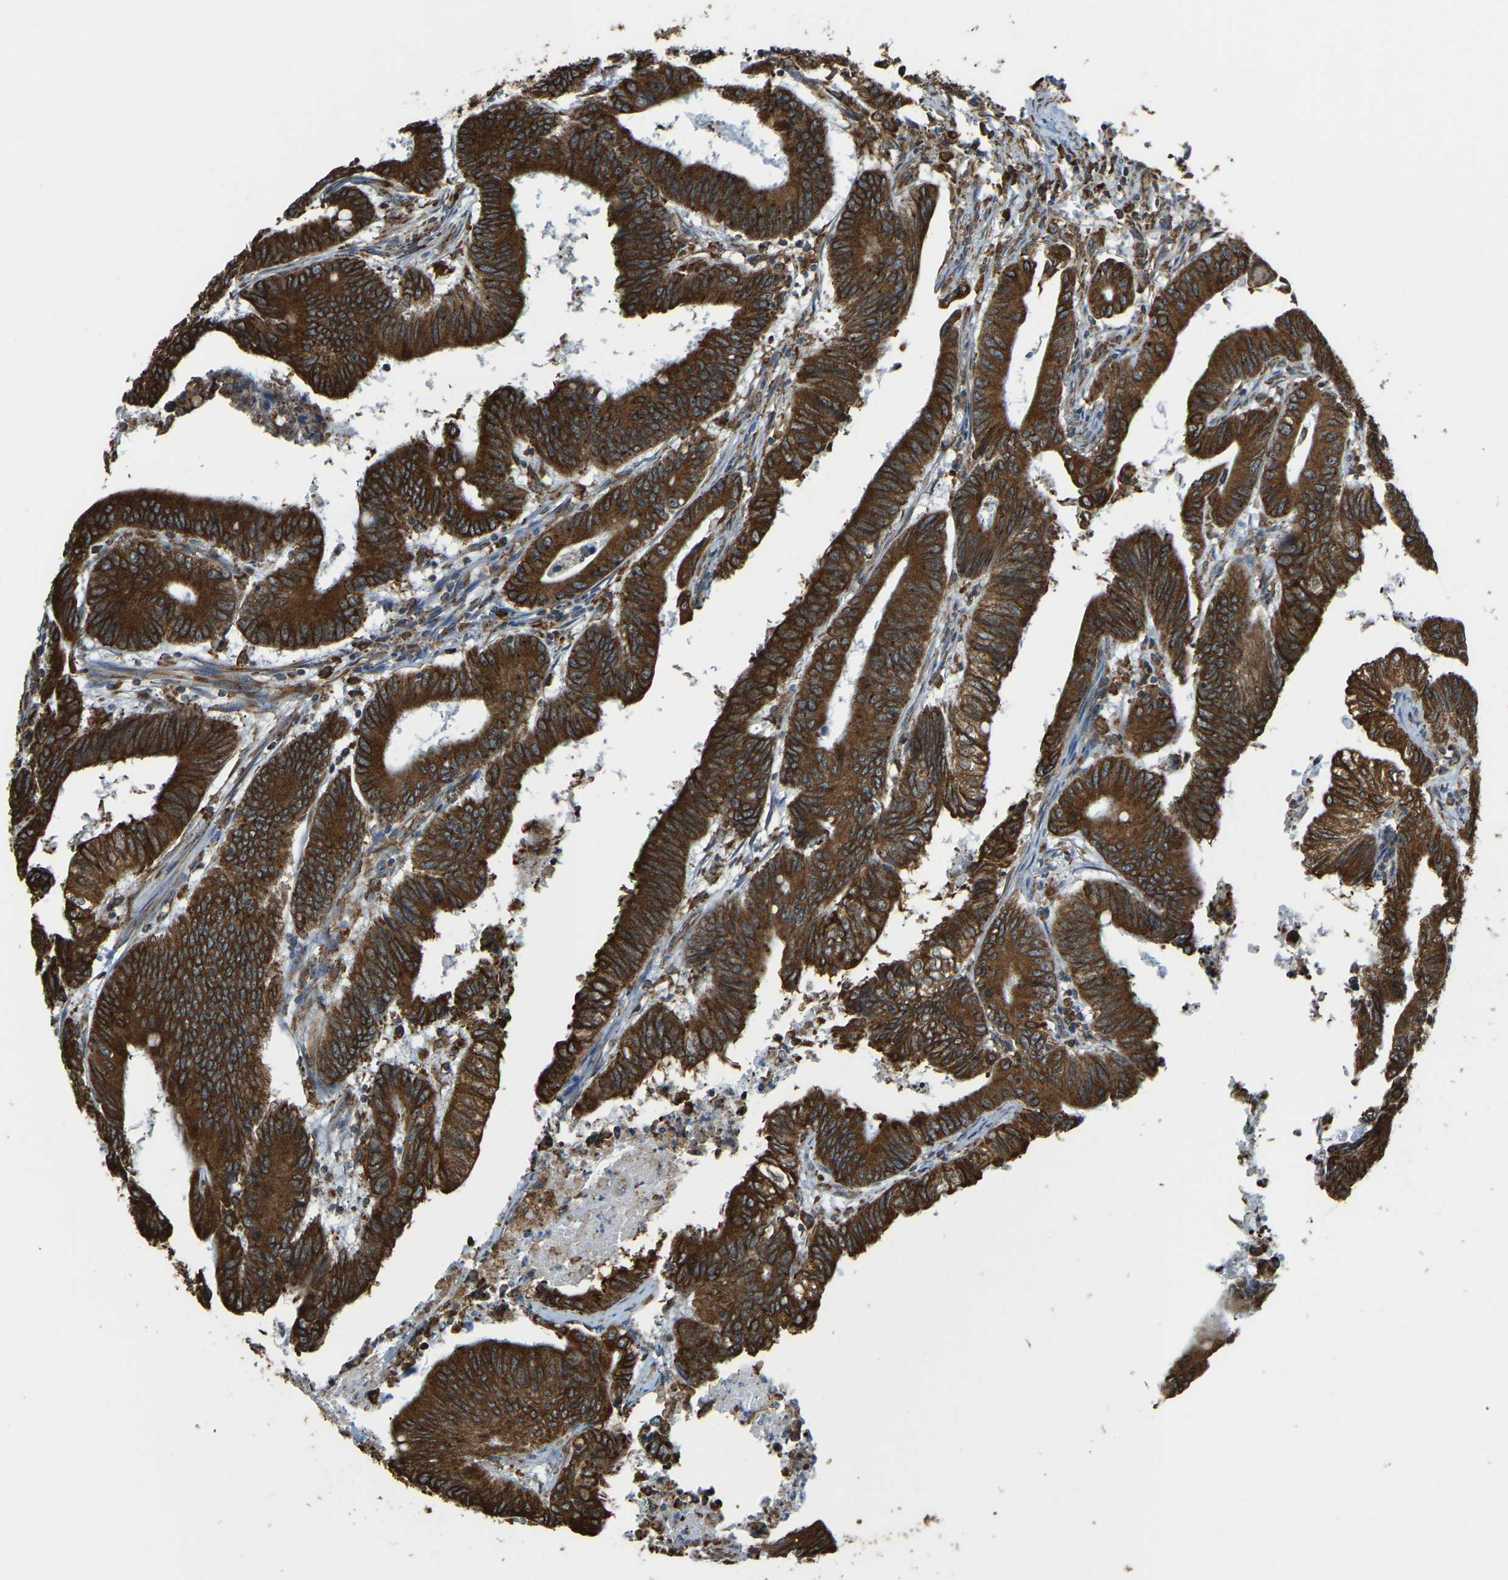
{"staining": {"intensity": "strong", "quantity": ">75%", "location": "cytoplasmic/membranous"}, "tissue": "colorectal cancer", "cell_type": "Tumor cells", "image_type": "cancer", "snomed": [{"axis": "morphology", "description": "Adenocarcinoma, NOS"}, {"axis": "topography", "description": "Colon"}], "caption": "Colorectal cancer stained with DAB immunohistochemistry (IHC) shows high levels of strong cytoplasmic/membranous positivity in approximately >75% of tumor cells.", "gene": "RNF115", "patient": {"sex": "male", "age": 45}}